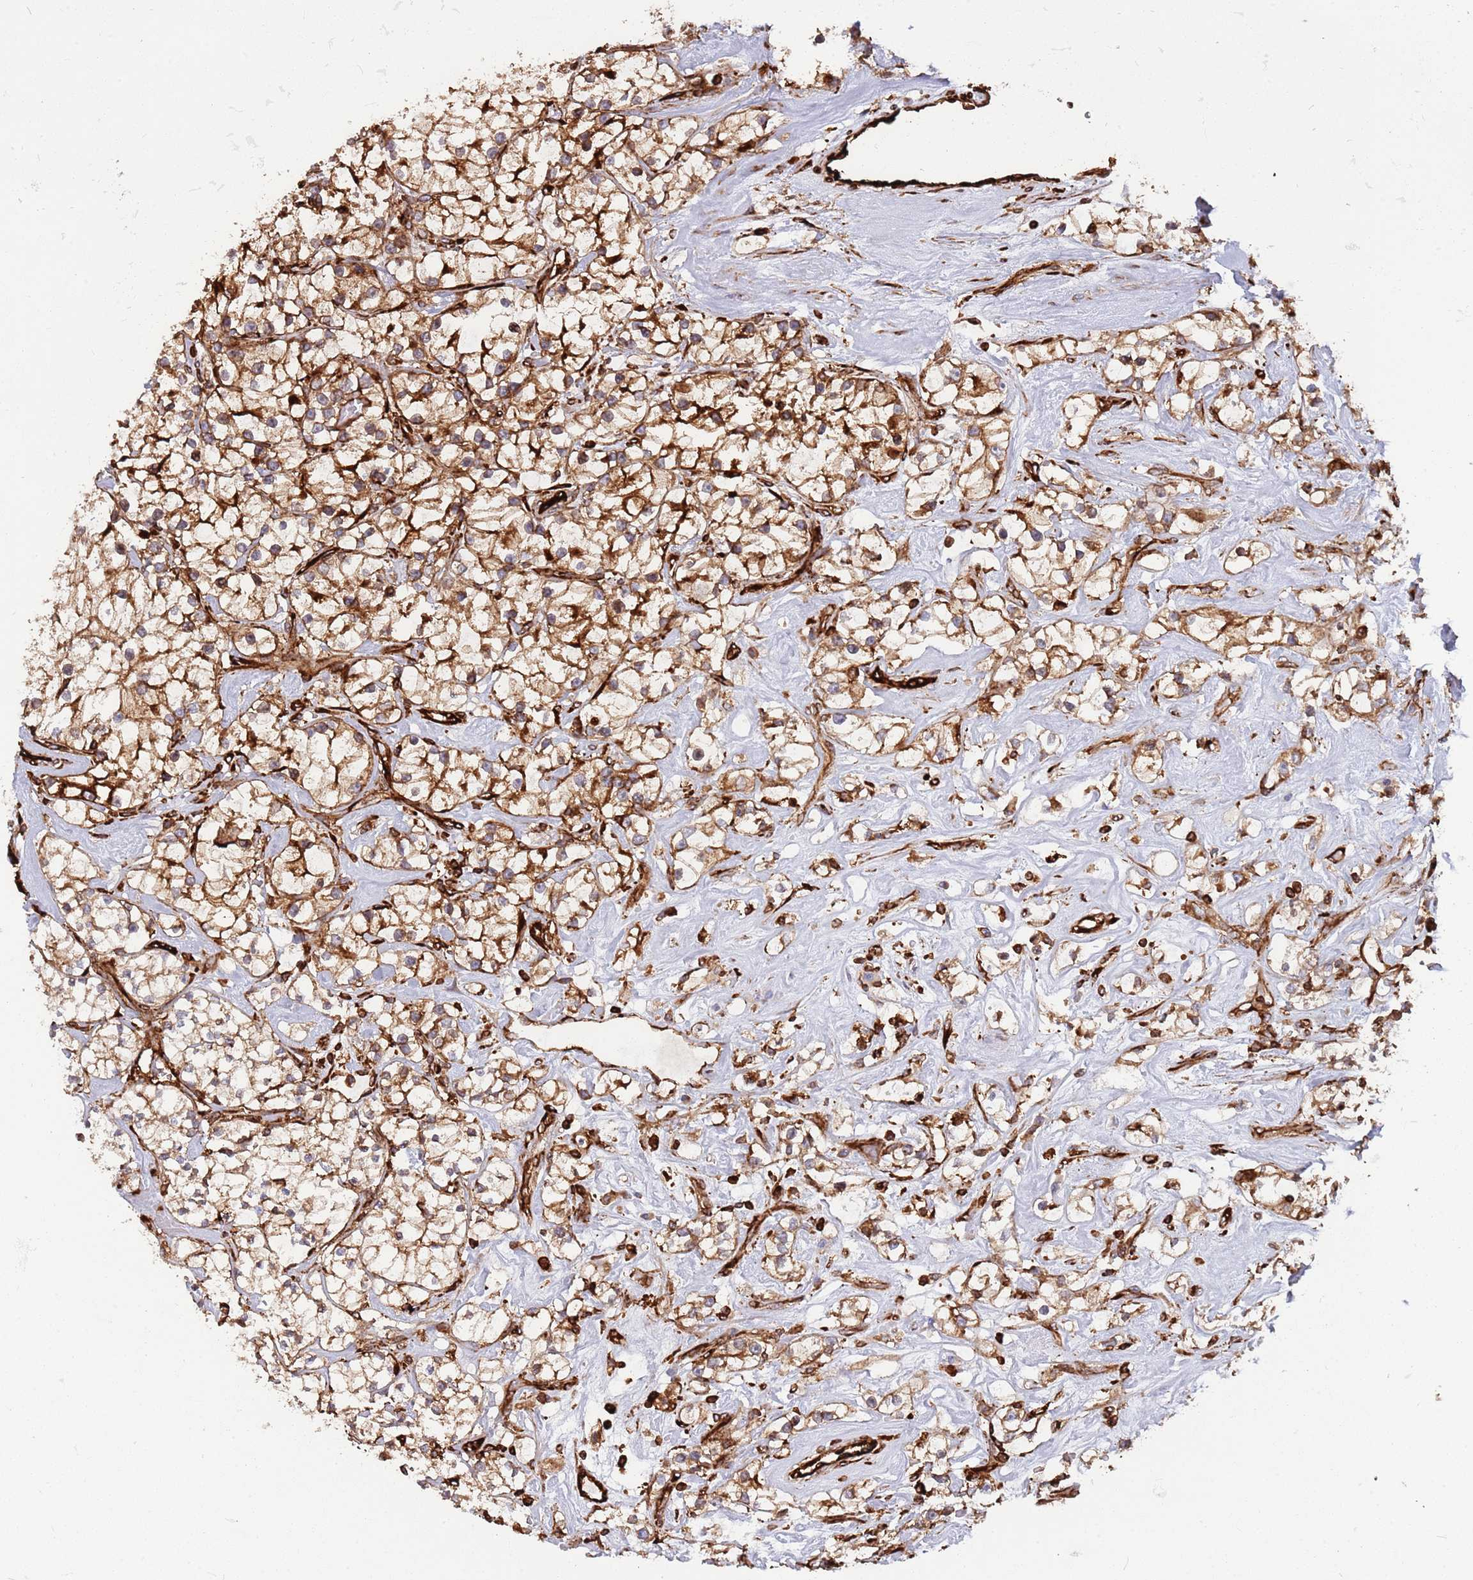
{"staining": {"intensity": "moderate", "quantity": ">75%", "location": "cytoplasmic/membranous"}, "tissue": "renal cancer", "cell_type": "Tumor cells", "image_type": "cancer", "snomed": [{"axis": "morphology", "description": "Adenocarcinoma, NOS"}, {"axis": "topography", "description": "Kidney"}], "caption": "Tumor cells show medium levels of moderate cytoplasmic/membranous positivity in approximately >75% of cells in human renal adenocarcinoma.", "gene": "KBTBD7", "patient": {"sex": "male", "age": 77}}